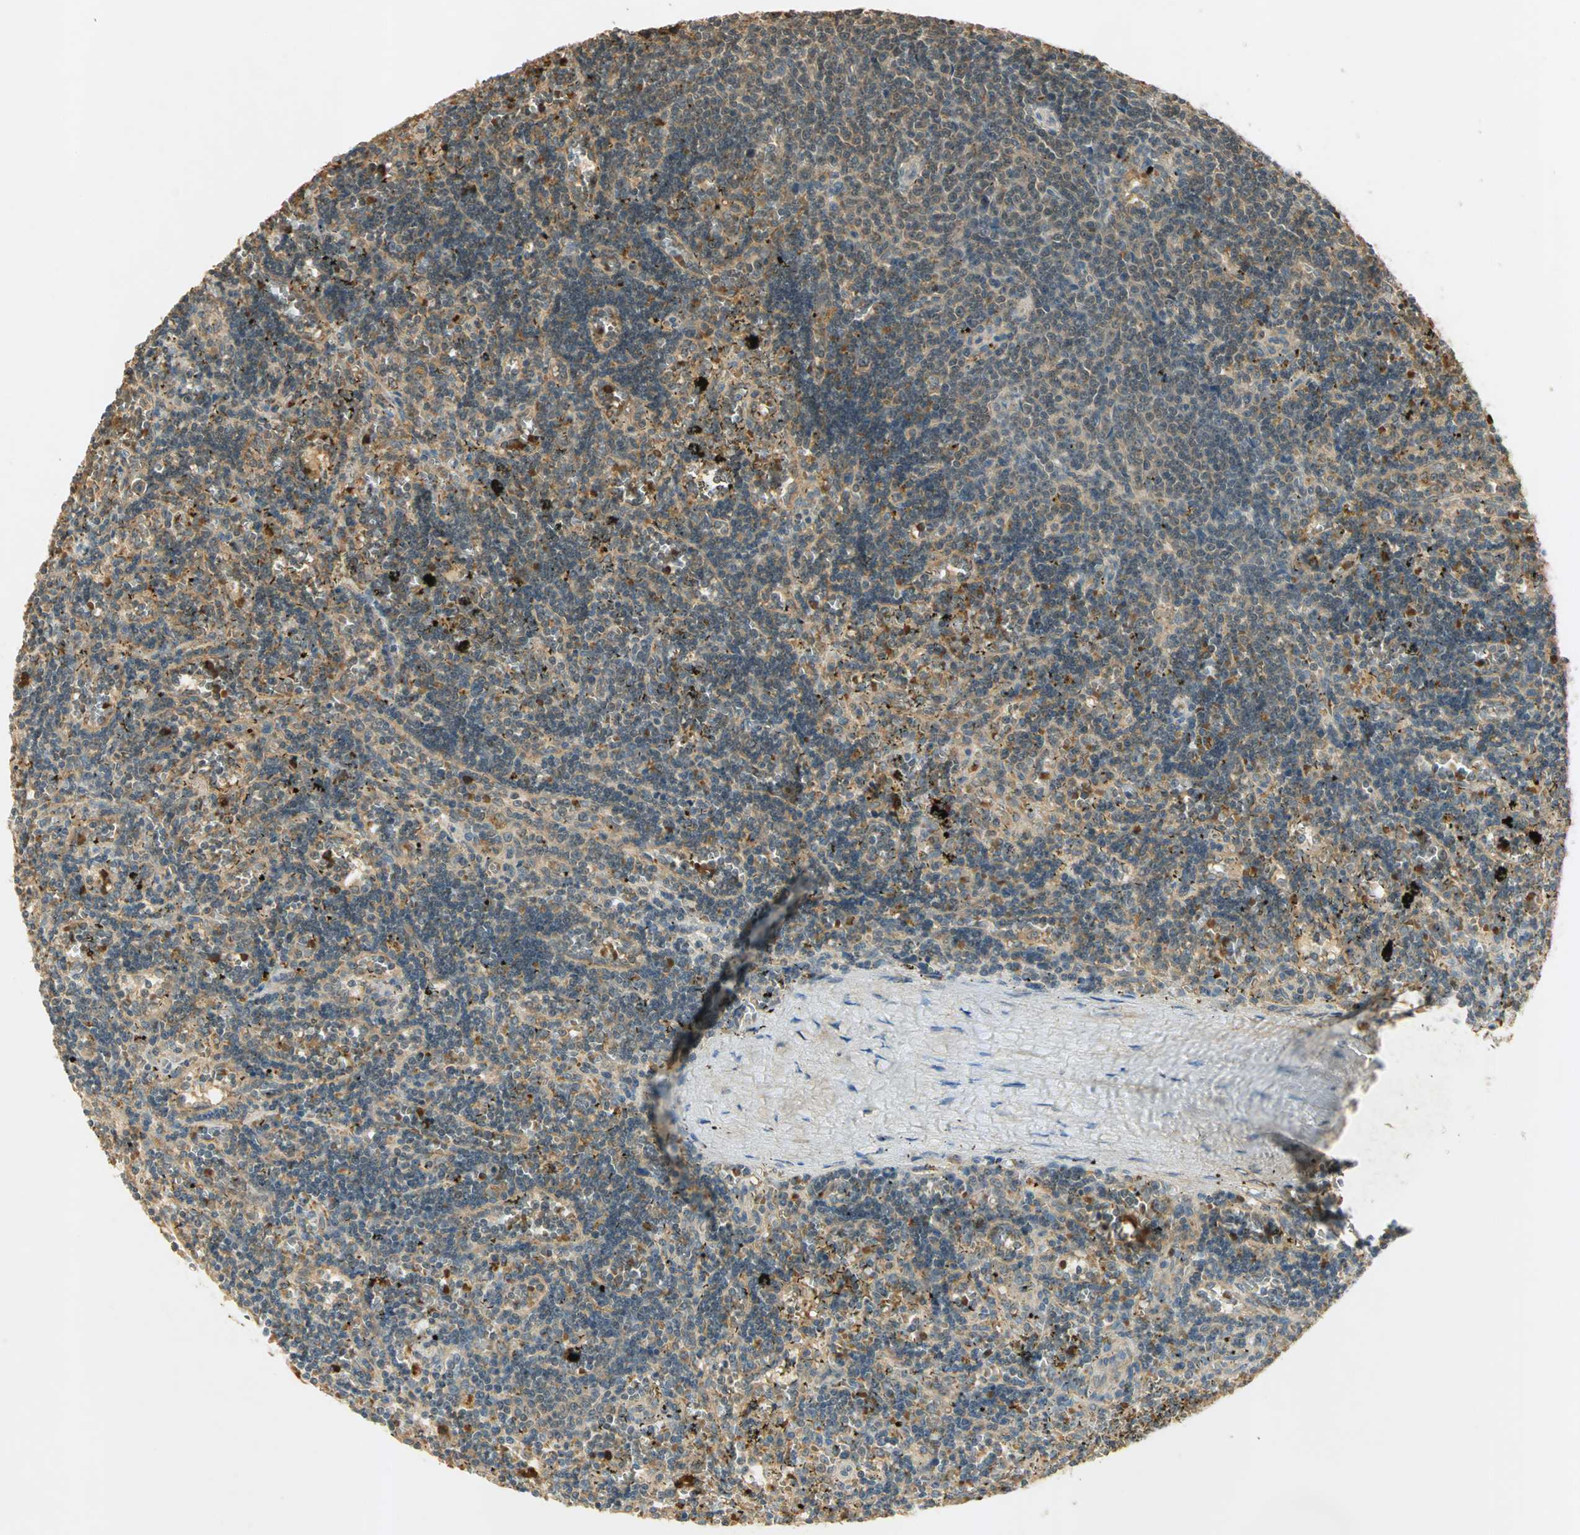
{"staining": {"intensity": "moderate", "quantity": ">75%", "location": "cytoplasmic/membranous"}, "tissue": "lymphoma", "cell_type": "Tumor cells", "image_type": "cancer", "snomed": [{"axis": "morphology", "description": "Malignant lymphoma, non-Hodgkin's type, Low grade"}, {"axis": "topography", "description": "Spleen"}], "caption": "The micrograph reveals a brown stain indicating the presence of a protein in the cytoplasmic/membranous of tumor cells in low-grade malignant lymphoma, non-Hodgkin's type. The staining was performed using DAB, with brown indicating positive protein expression. Nuclei are stained blue with hematoxylin.", "gene": "KEAP1", "patient": {"sex": "male", "age": 60}}